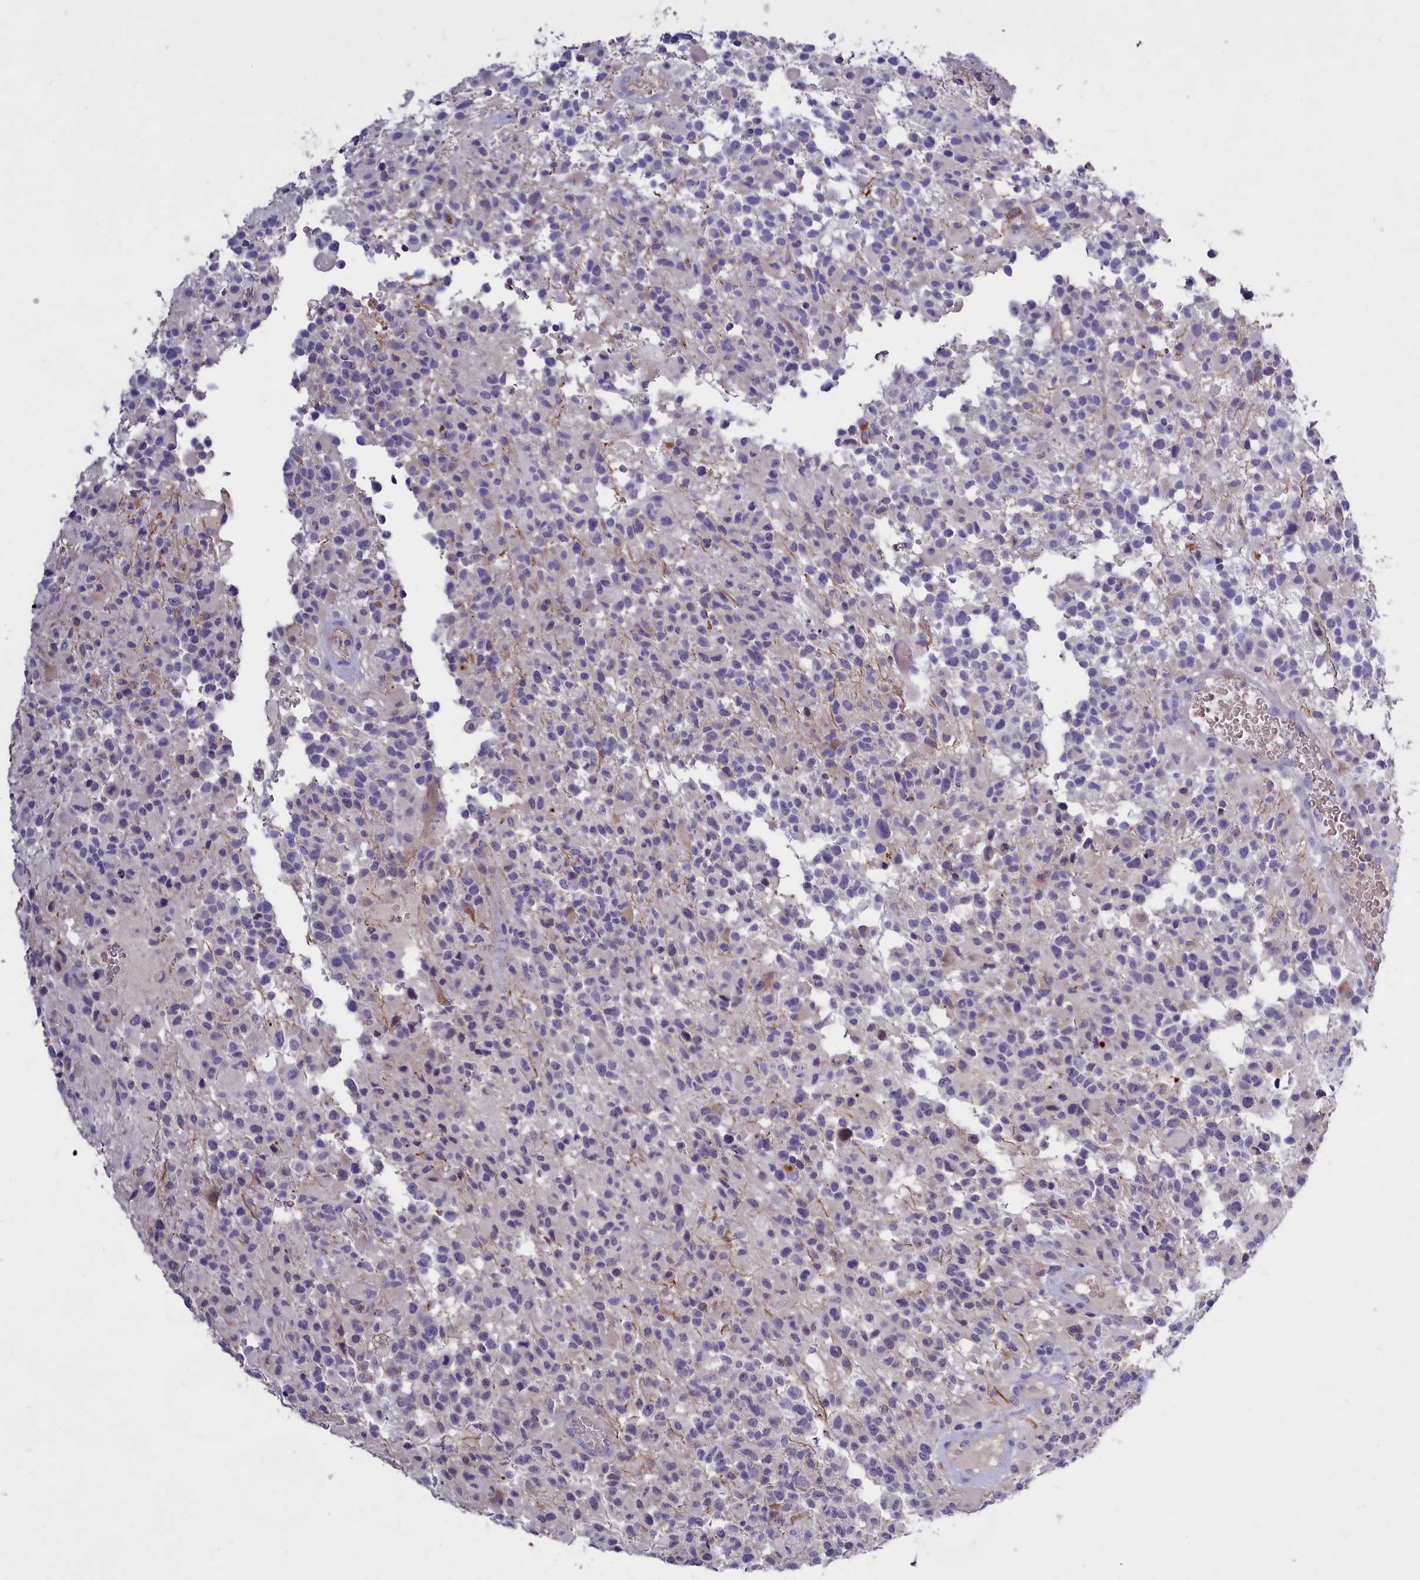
{"staining": {"intensity": "negative", "quantity": "none", "location": "none"}, "tissue": "glioma", "cell_type": "Tumor cells", "image_type": "cancer", "snomed": [{"axis": "morphology", "description": "Glioma, malignant, High grade"}, {"axis": "morphology", "description": "Glioblastoma, NOS"}, {"axis": "topography", "description": "Brain"}], "caption": "Immunohistochemistry image of glioblastoma stained for a protein (brown), which displays no expression in tumor cells.", "gene": "ENPP6", "patient": {"sex": "male", "age": 60}}